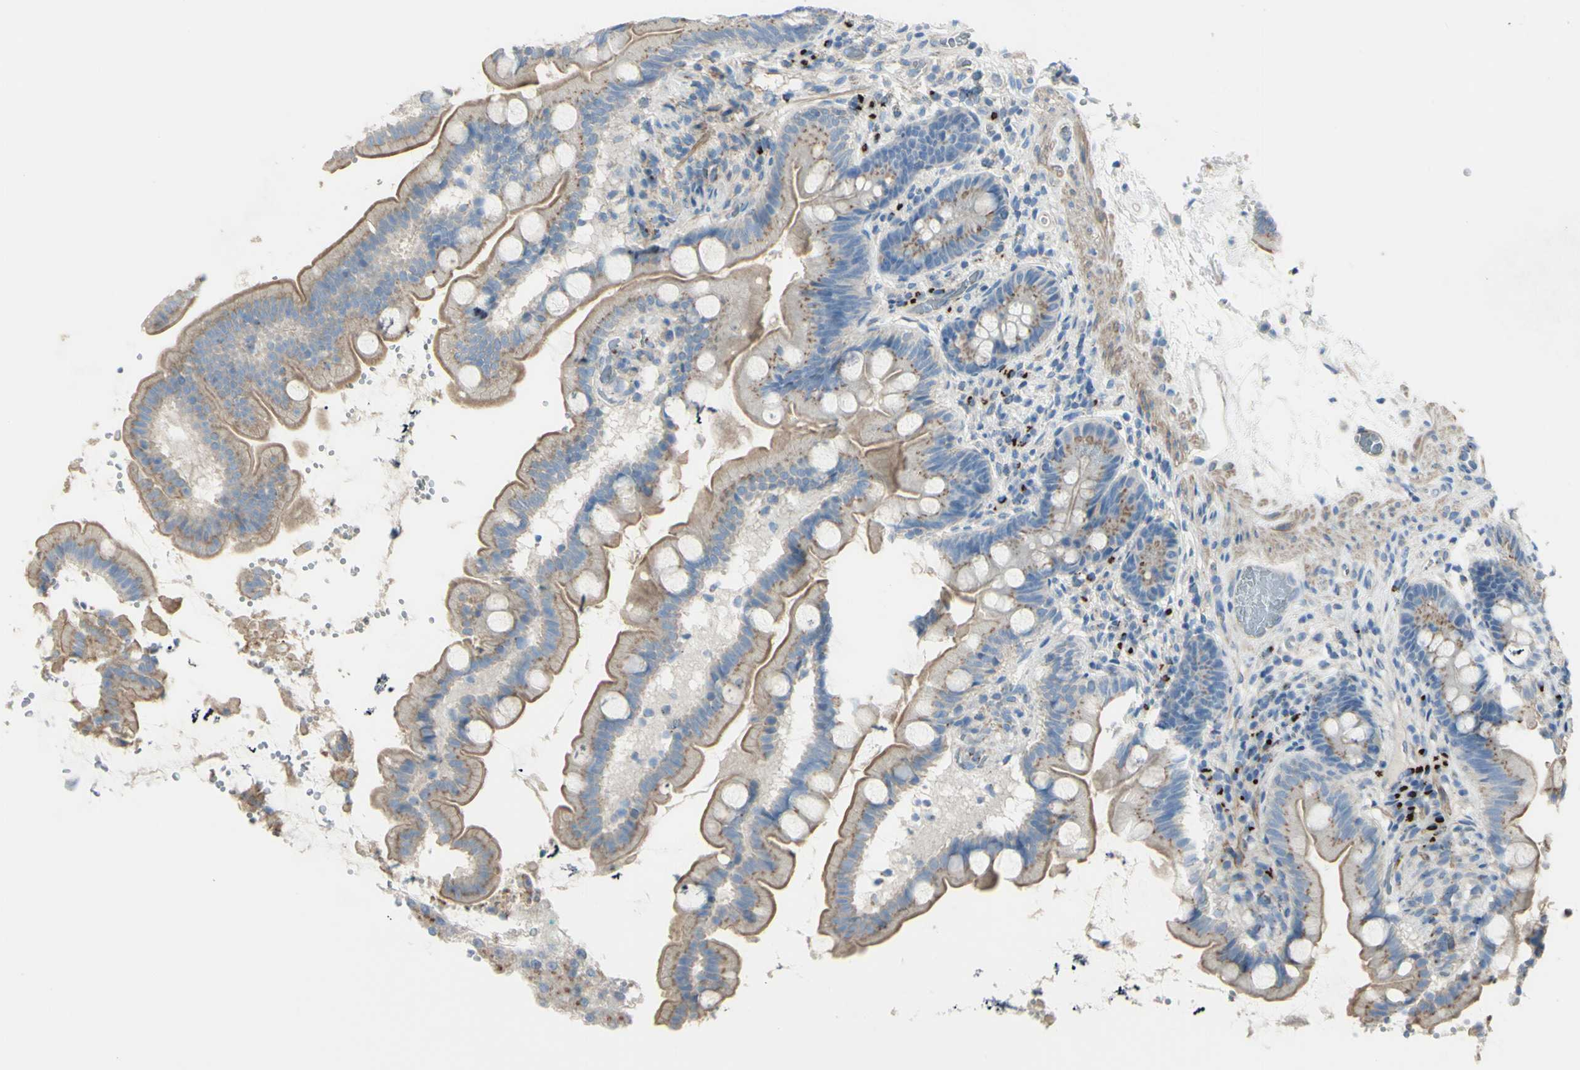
{"staining": {"intensity": "moderate", "quantity": ">75%", "location": "cytoplasmic/membranous"}, "tissue": "small intestine", "cell_type": "Glandular cells", "image_type": "normal", "snomed": [{"axis": "morphology", "description": "Normal tissue, NOS"}, {"axis": "topography", "description": "Small intestine"}], "caption": "High-magnification brightfield microscopy of benign small intestine stained with DAB (brown) and counterstained with hematoxylin (blue). glandular cells exhibit moderate cytoplasmic/membranous expression is appreciated in approximately>75% of cells.", "gene": "B4GALT3", "patient": {"sex": "female", "age": 56}}